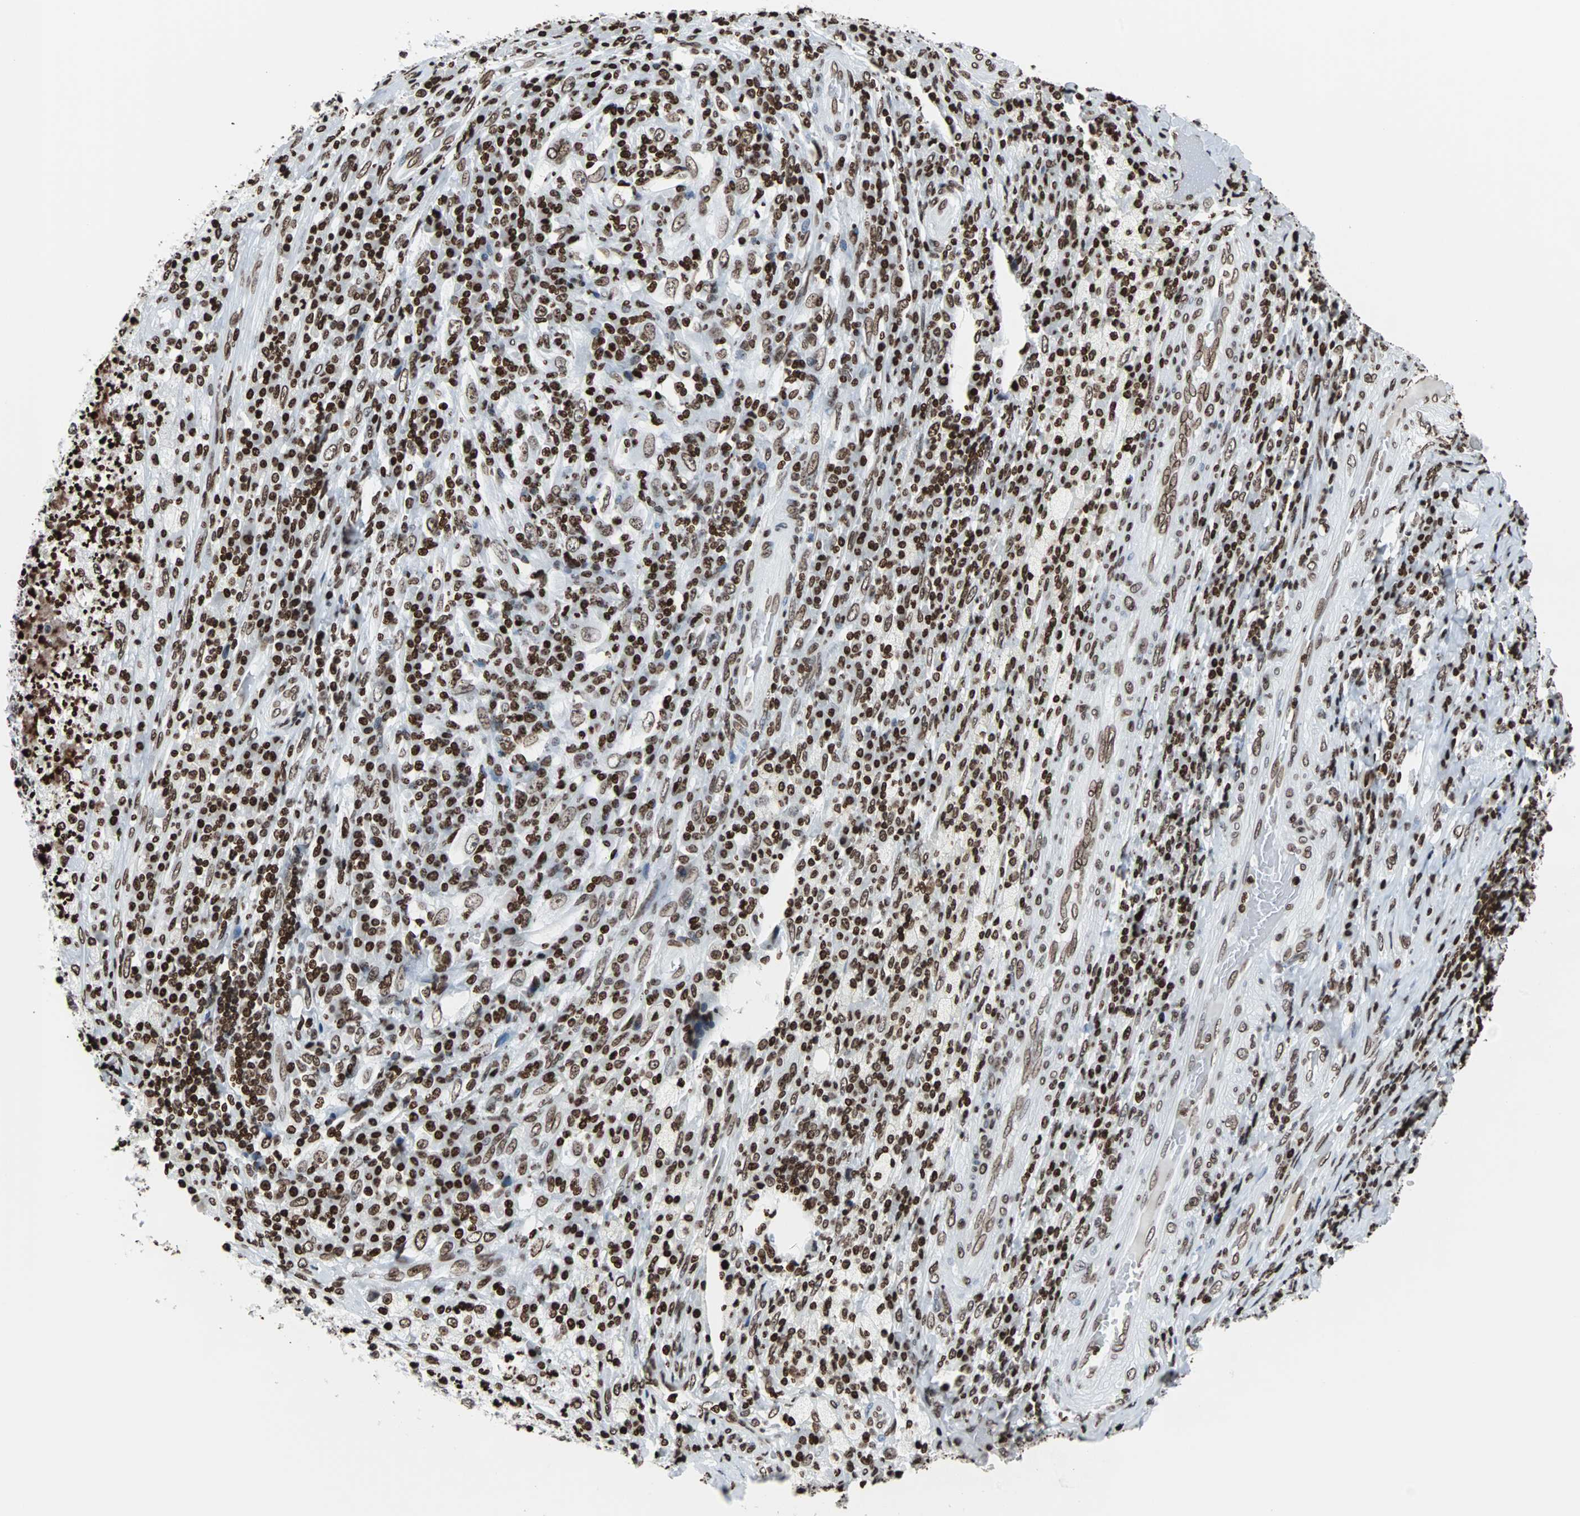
{"staining": {"intensity": "moderate", "quantity": ">75%", "location": "nuclear"}, "tissue": "testis cancer", "cell_type": "Tumor cells", "image_type": "cancer", "snomed": [{"axis": "morphology", "description": "Necrosis, NOS"}, {"axis": "morphology", "description": "Carcinoma, Embryonal, NOS"}, {"axis": "topography", "description": "Testis"}], "caption": "A histopathology image of embryonal carcinoma (testis) stained for a protein reveals moderate nuclear brown staining in tumor cells.", "gene": "H2BC18", "patient": {"sex": "male", "age": 19}}